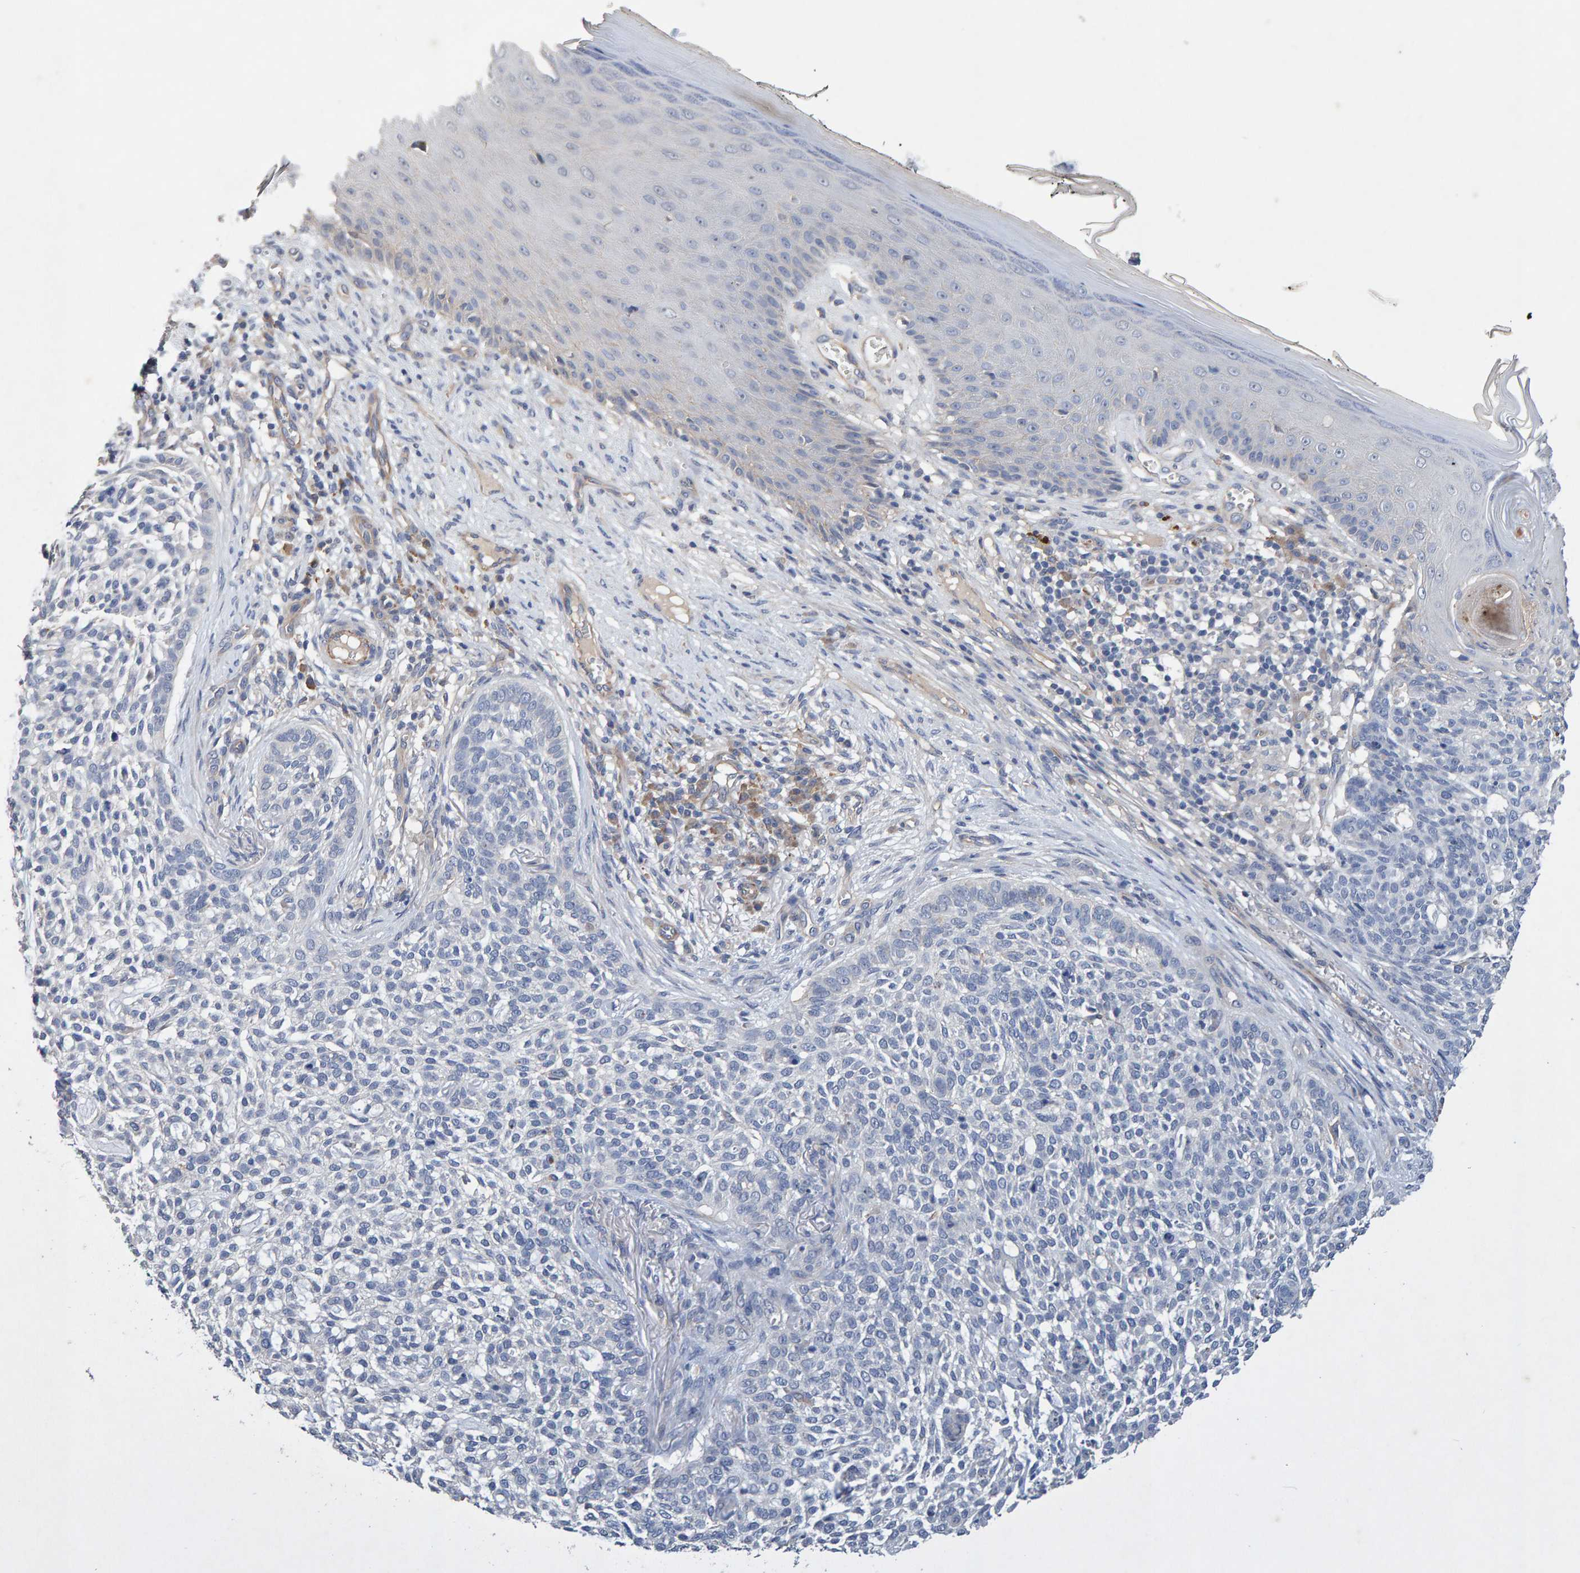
{"staining": {"intensity": "negative", "quantity": "none", "location": "none"}, "tissue": "skin cancer", "cell_type": "Tumor cells", "image_type": "cancer", "snomed": [{"axis": "morphology", "description": "Basal cell carcinoma"}, {"axis": "topography", "description": "Skin"}], "caption": "This is an IHC histopathology image of human basal cell carcinoma (skin). There is no positivity in tumor cells.", "gene": "EFR3A", "patient": {"sex": "female", "age": 64}}